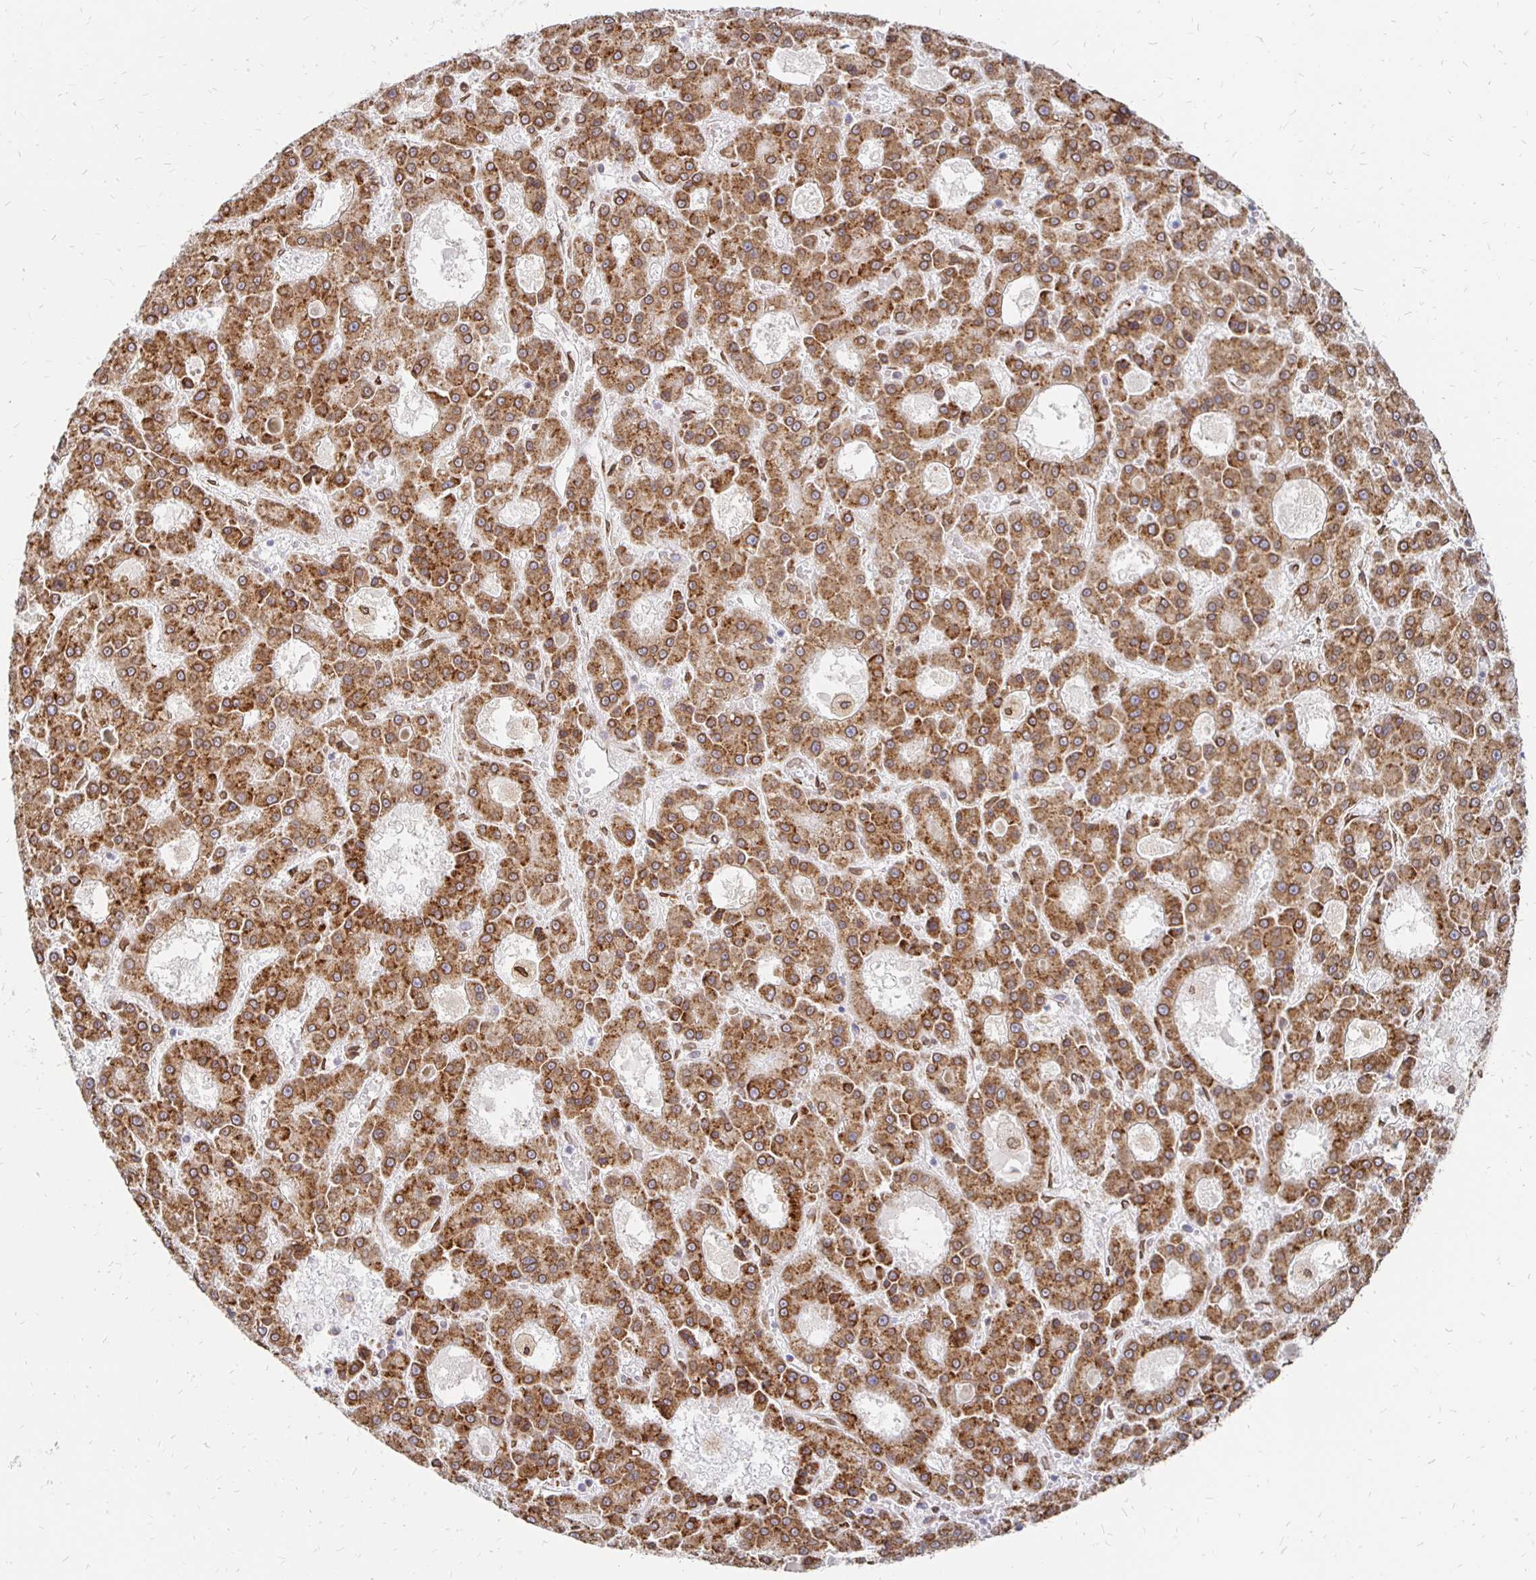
{"staining": {"intensity": "strong", "quantity": ">75%", "location": "cytoplasmic/membranous,nuclear"}, "tissue": "liver cancer", "cell_type": "Tumor cells", "image_type": "cancer", "snomed": [{"axis": "morphology", "description": "Carcinoma, Hepatocellular, NOS"}, {"axis": "topography", "description": "Liver"}], "caption": "DAB (3,3'-diaminobenzidine) immunohistochemical staining of human liver hepatocellular carcinoma displays strong cytoplasmic/membranous and nuclear protein positivity in approximately >75% of tumor cells. (IHC, brightfield microscopy, high magnification).", "gene": "PELI3", "patient": {"sex": "male", "age": 70}}